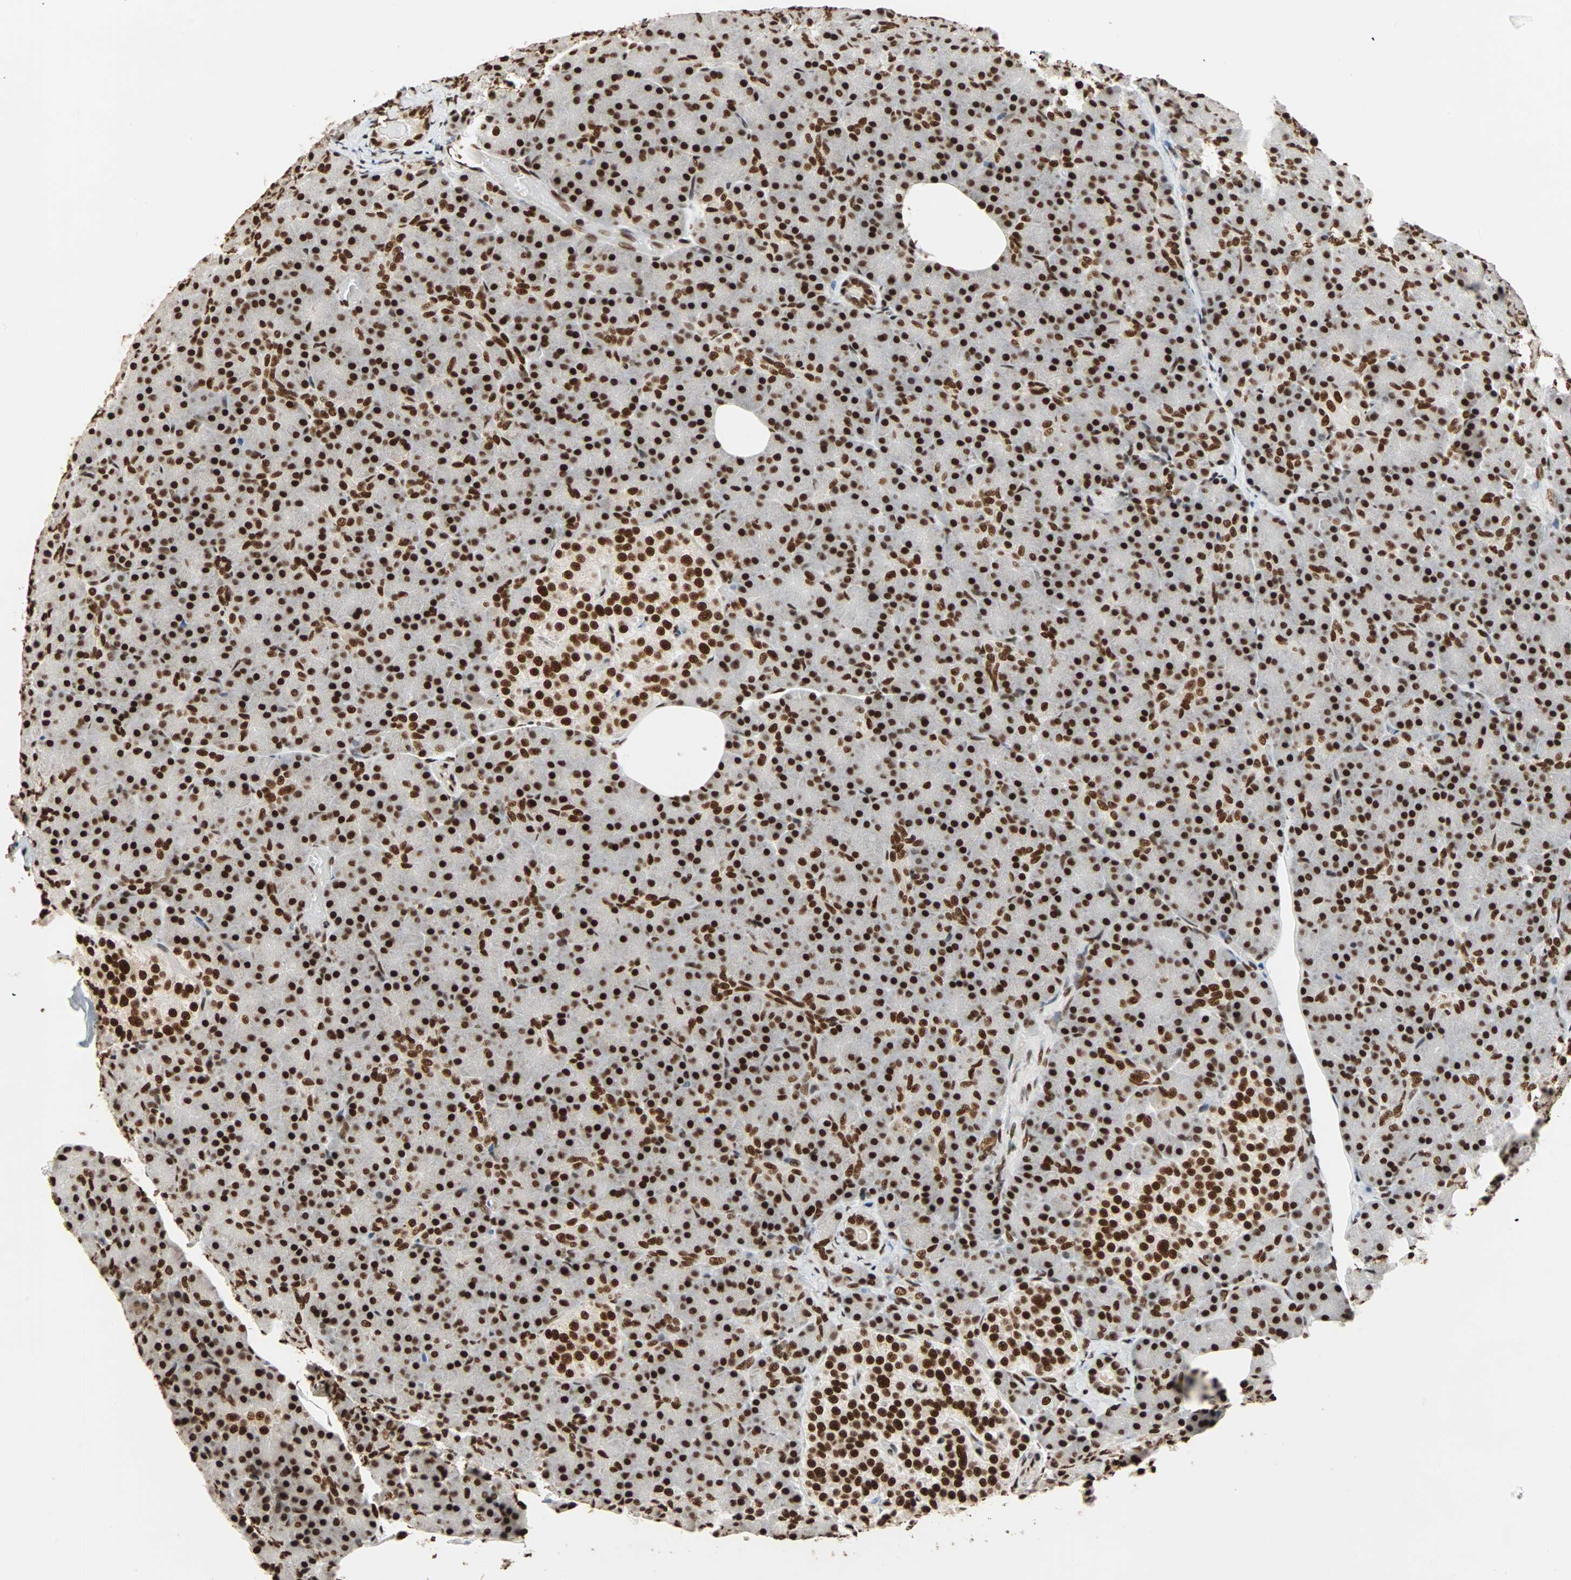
{"staining": {"intensity": "strong", "quantity": ">75%", "location": "nuclear"}, "tissue": "pancreas", "cell_type": "Exocrine glandular cells", "image_type": "normal", "snomed": [{"axis": "morphology", "description": "Normal tissue, NOS"}, {"axis": "topography", "description": "Pancreas"}], "caption": "Pancreas stained with DAB (3,3'-diaminobenzidine) immunohistochemistry reveals high levels of strong nuclear staining in approximately >75% of exocrine glandular cells.", "gene": "ILF2", "patient": {"sex": "female", "age": 43}}